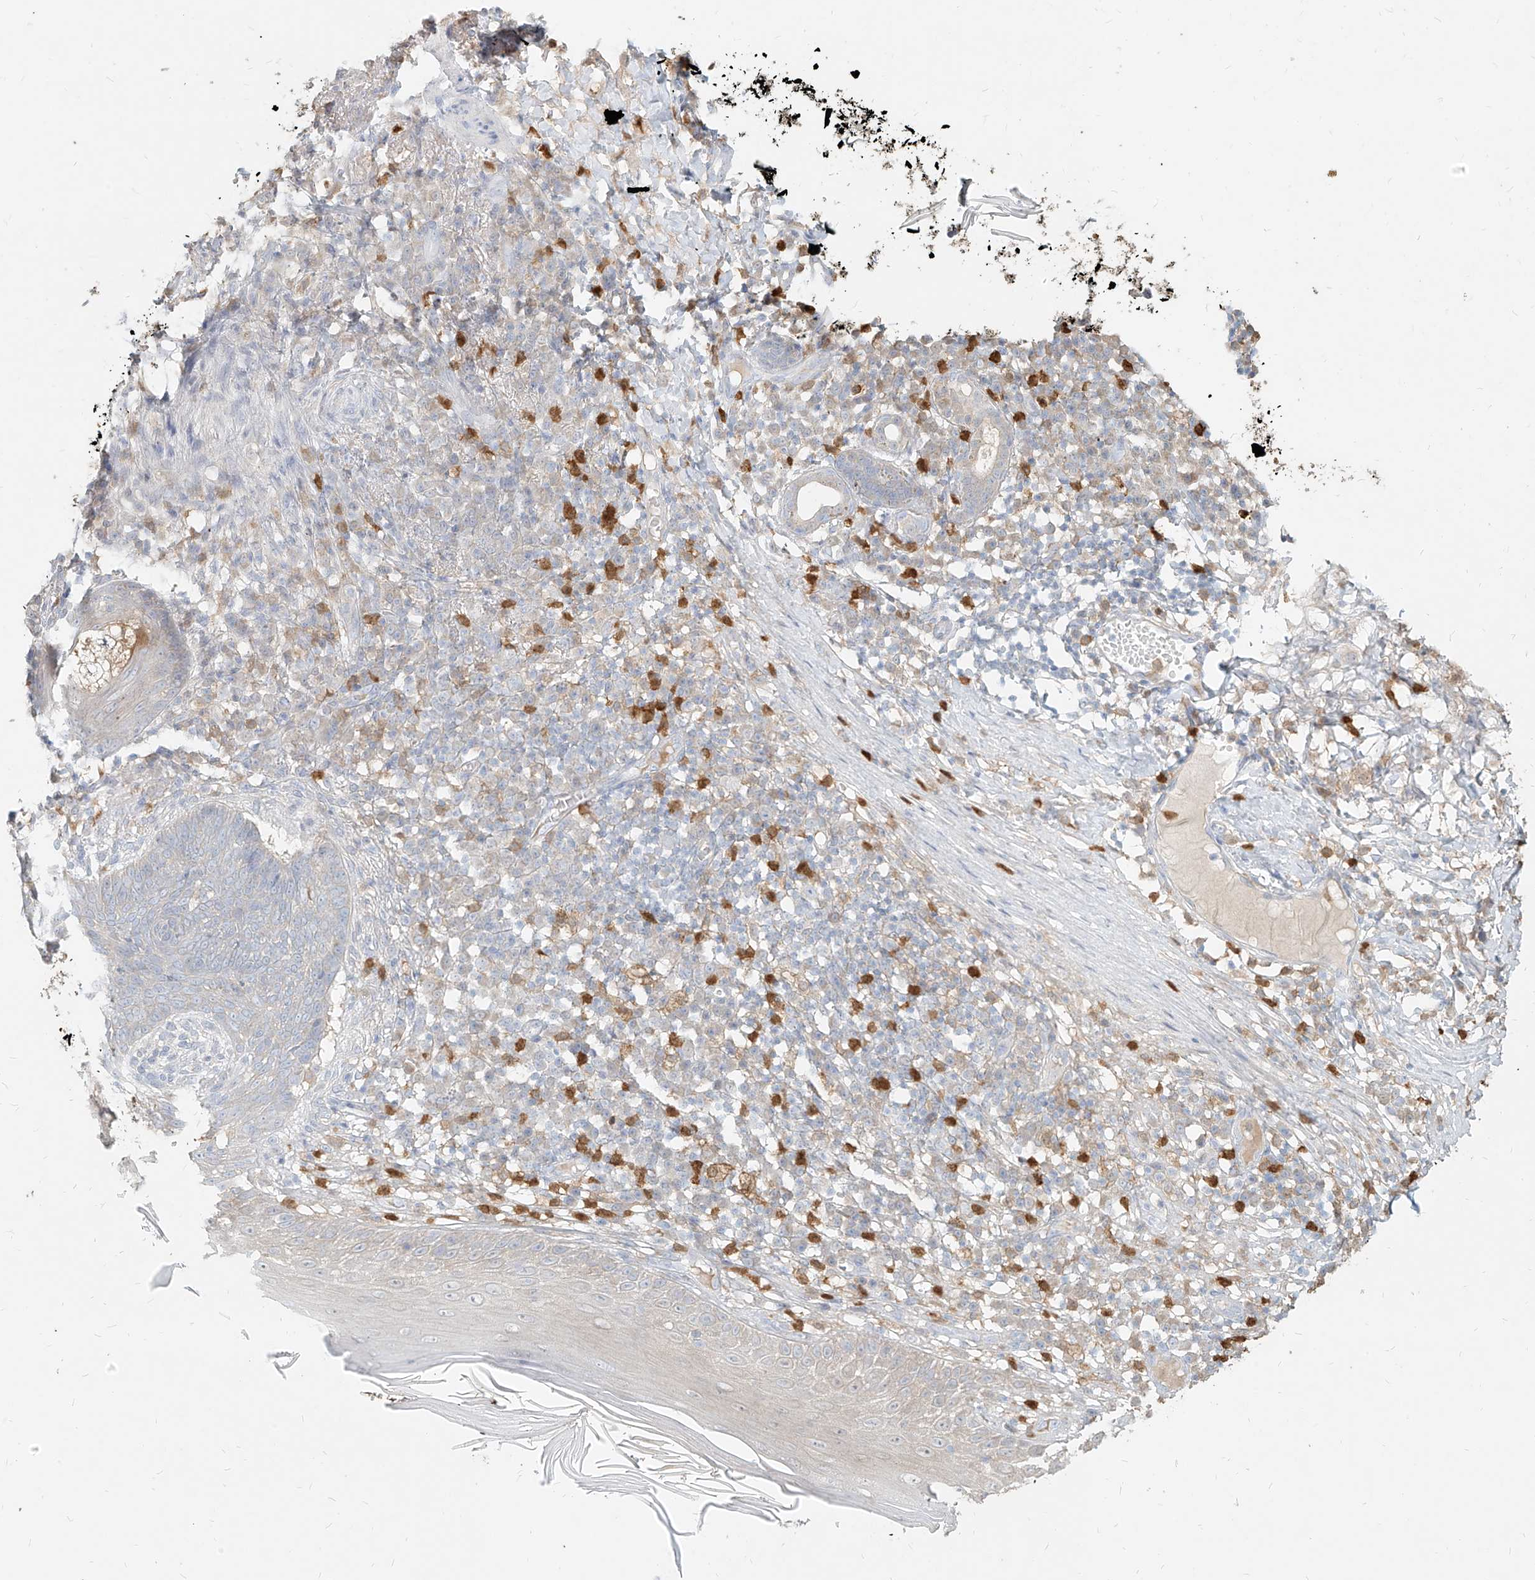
{"staining": {"intensity": "negative", "quantity": "none", "location": "none"}, "tissue": "skin cancer", "cell_type": "Tumor cells", "image_type": "cancer", "snomed": [{"axis": "morphology", "description": "Basal cell carcinoma"}, {"axis": "topography", "description": "Skin"}], "caption": "High power microscopy photomicrograph of an immunohistochemistry micrograph of skin cancer (basal cell carcinoma), revealing no significant staining in tumor cells.", "gene": "PGD", "patient": {"sex": "male", "age": 85}}